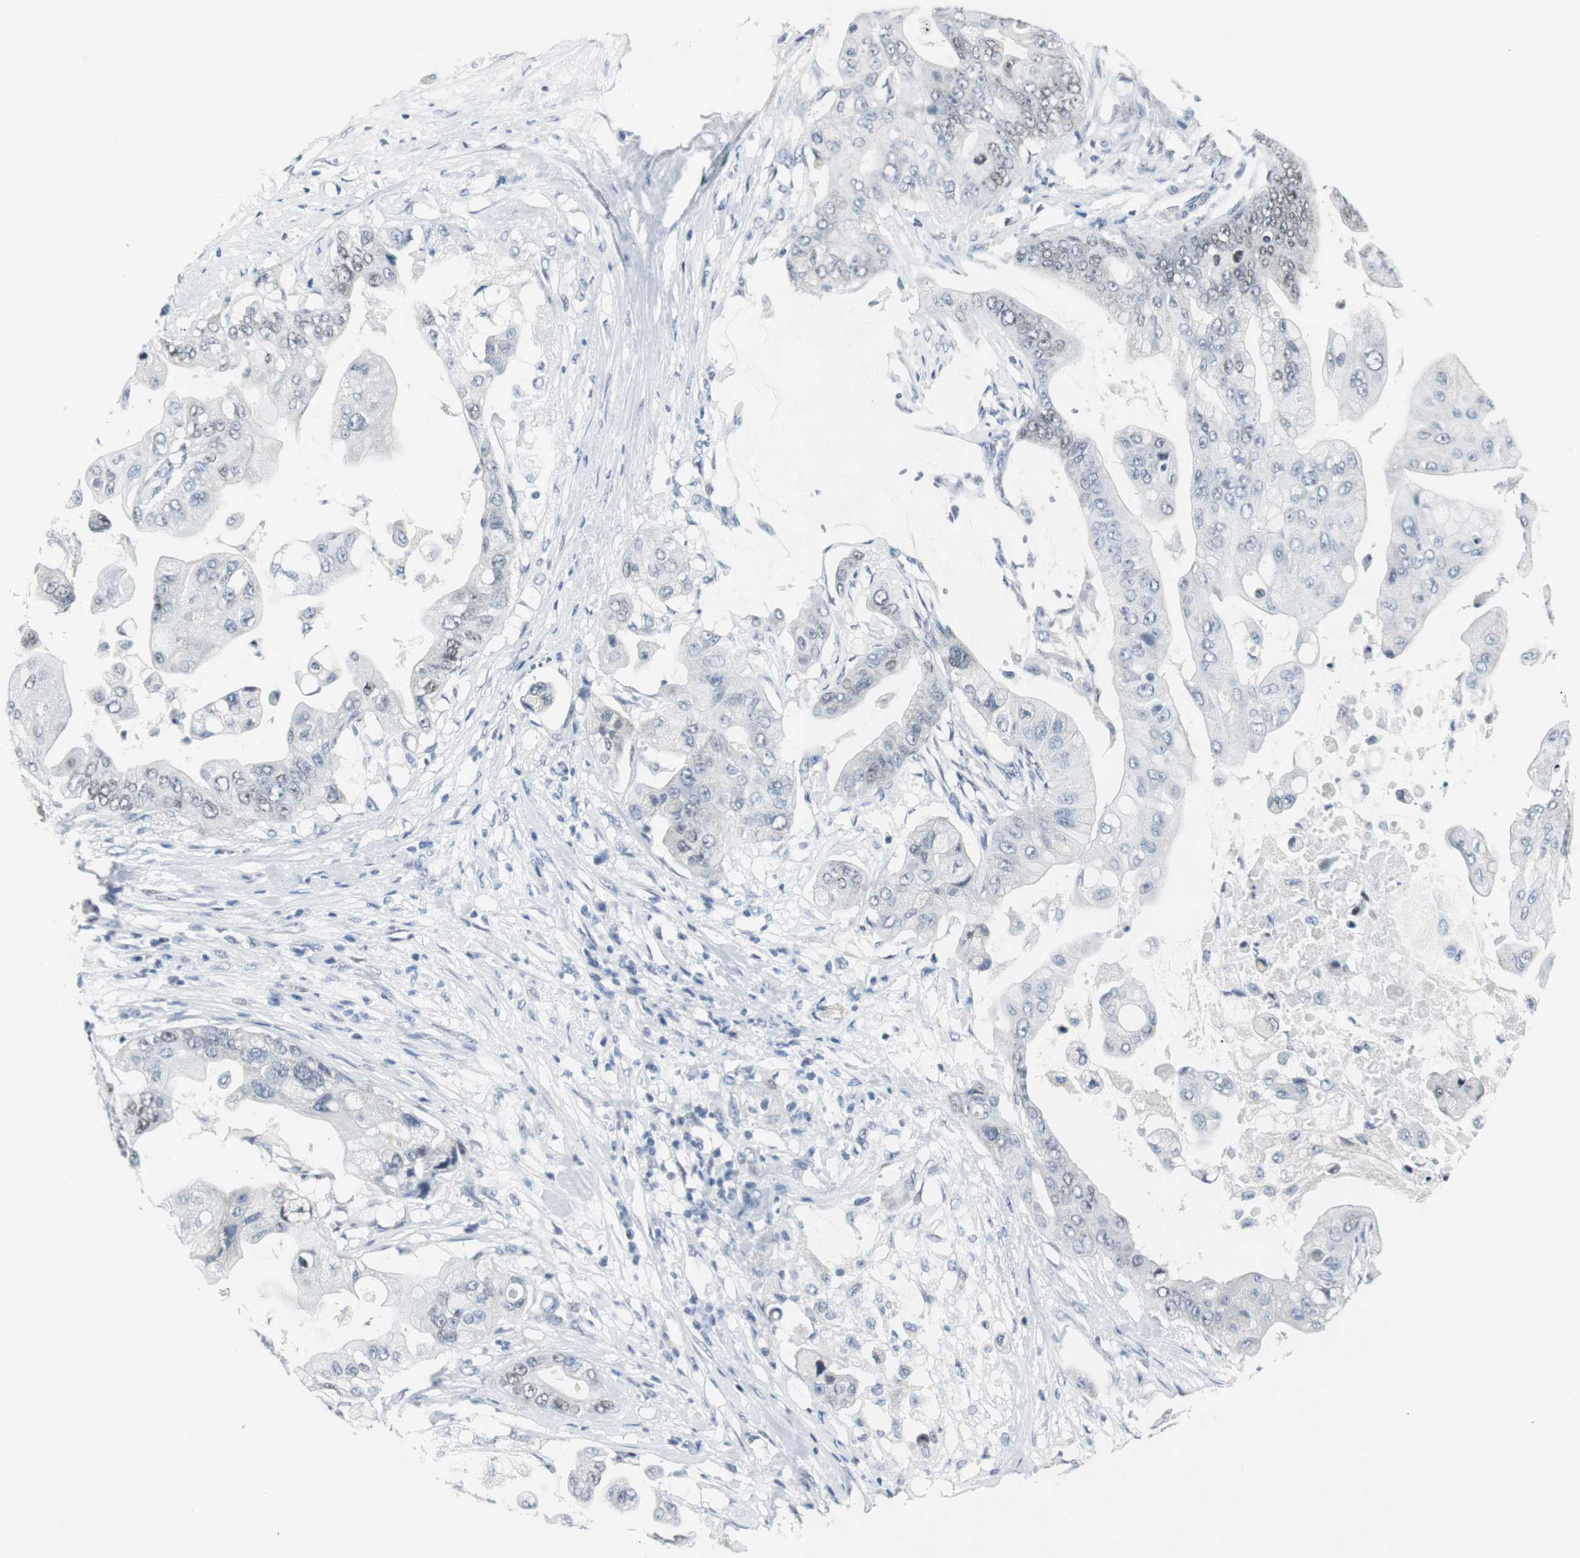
{"staining": {"intensity": "weak", "quantity": "25%-75%", "location": "nuclear"}, "tissue": "pancreatic cancer", "cell_type": "Tumor cells", "image_type": "cancer", "snomed": [{"axis": "morphology", "description": "Adenocarcinoma, NOS"}, {"axis": "topography", "description": "Pancreas"}], "caption": "Immunohistochemistry (IHC) photomicrograph of human adenocarcinoma (pancreatic) stained for a protein (brown), which demonstrates low levels of weak nuclear staining in approximately 25%-75% of tumor cells.", "gene": "MTA1", "patient": {"sex": "female", "age": 75}}